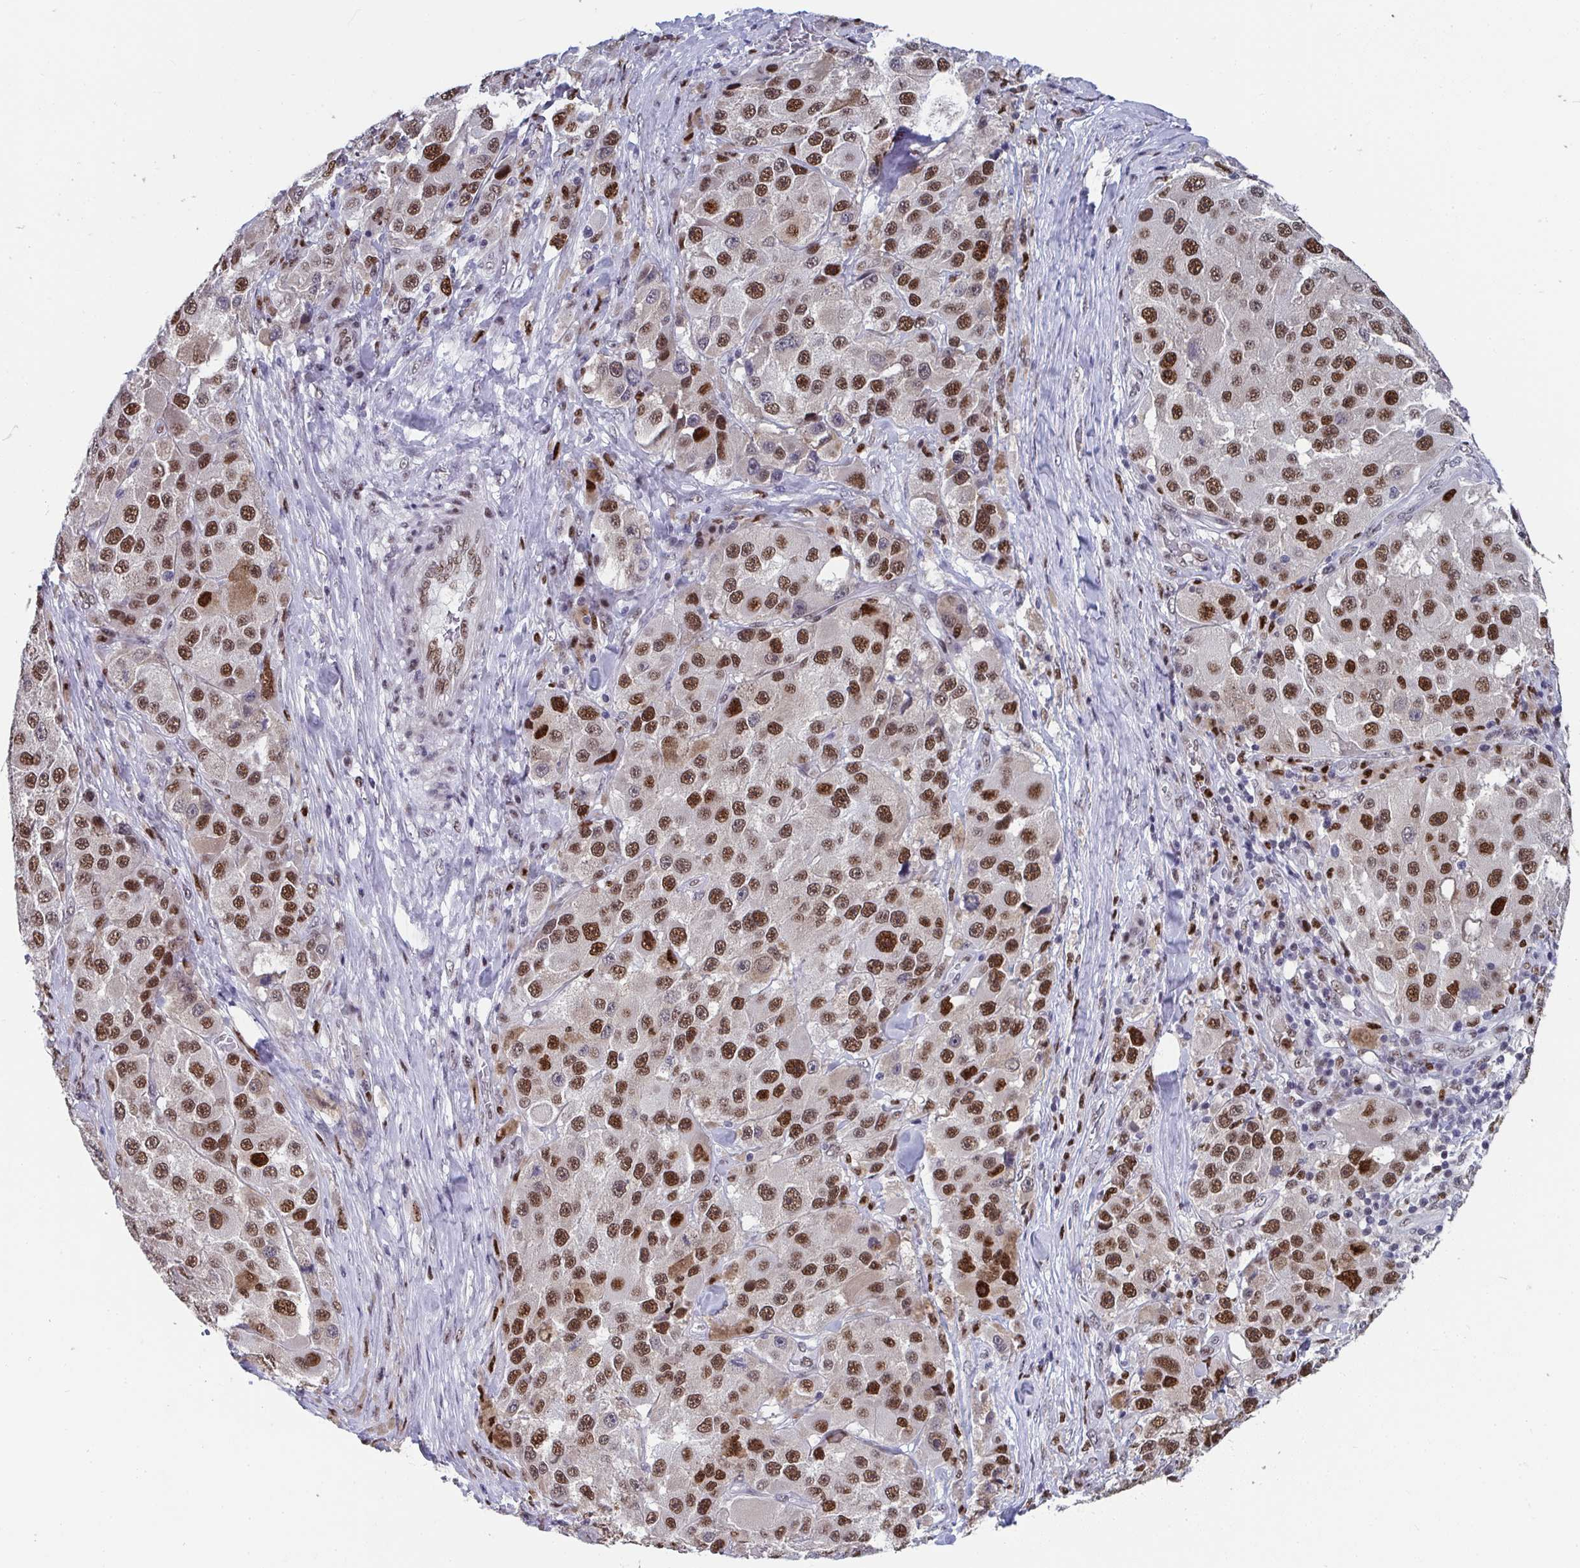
{"staining": {"intensity": "strong", "quantity": ">75%", "location": "nuclear"}, "tissue": "melanoma", "cell_type": "Tumor cells", "image_type": "cancer", "snomed": [{"axis": "morphology", "description": "Malignant melanoma, Metastatic site"}, {"axis": "topography", "description": "Lymph node"}], "caption": "Protein expression analysis of human malignant melanoma (metastatic site) reveals strong nuclear staining in about >75% of tumor cells.", "gene": "JDP2", "patient": {"sex": "male", "age": 62}}